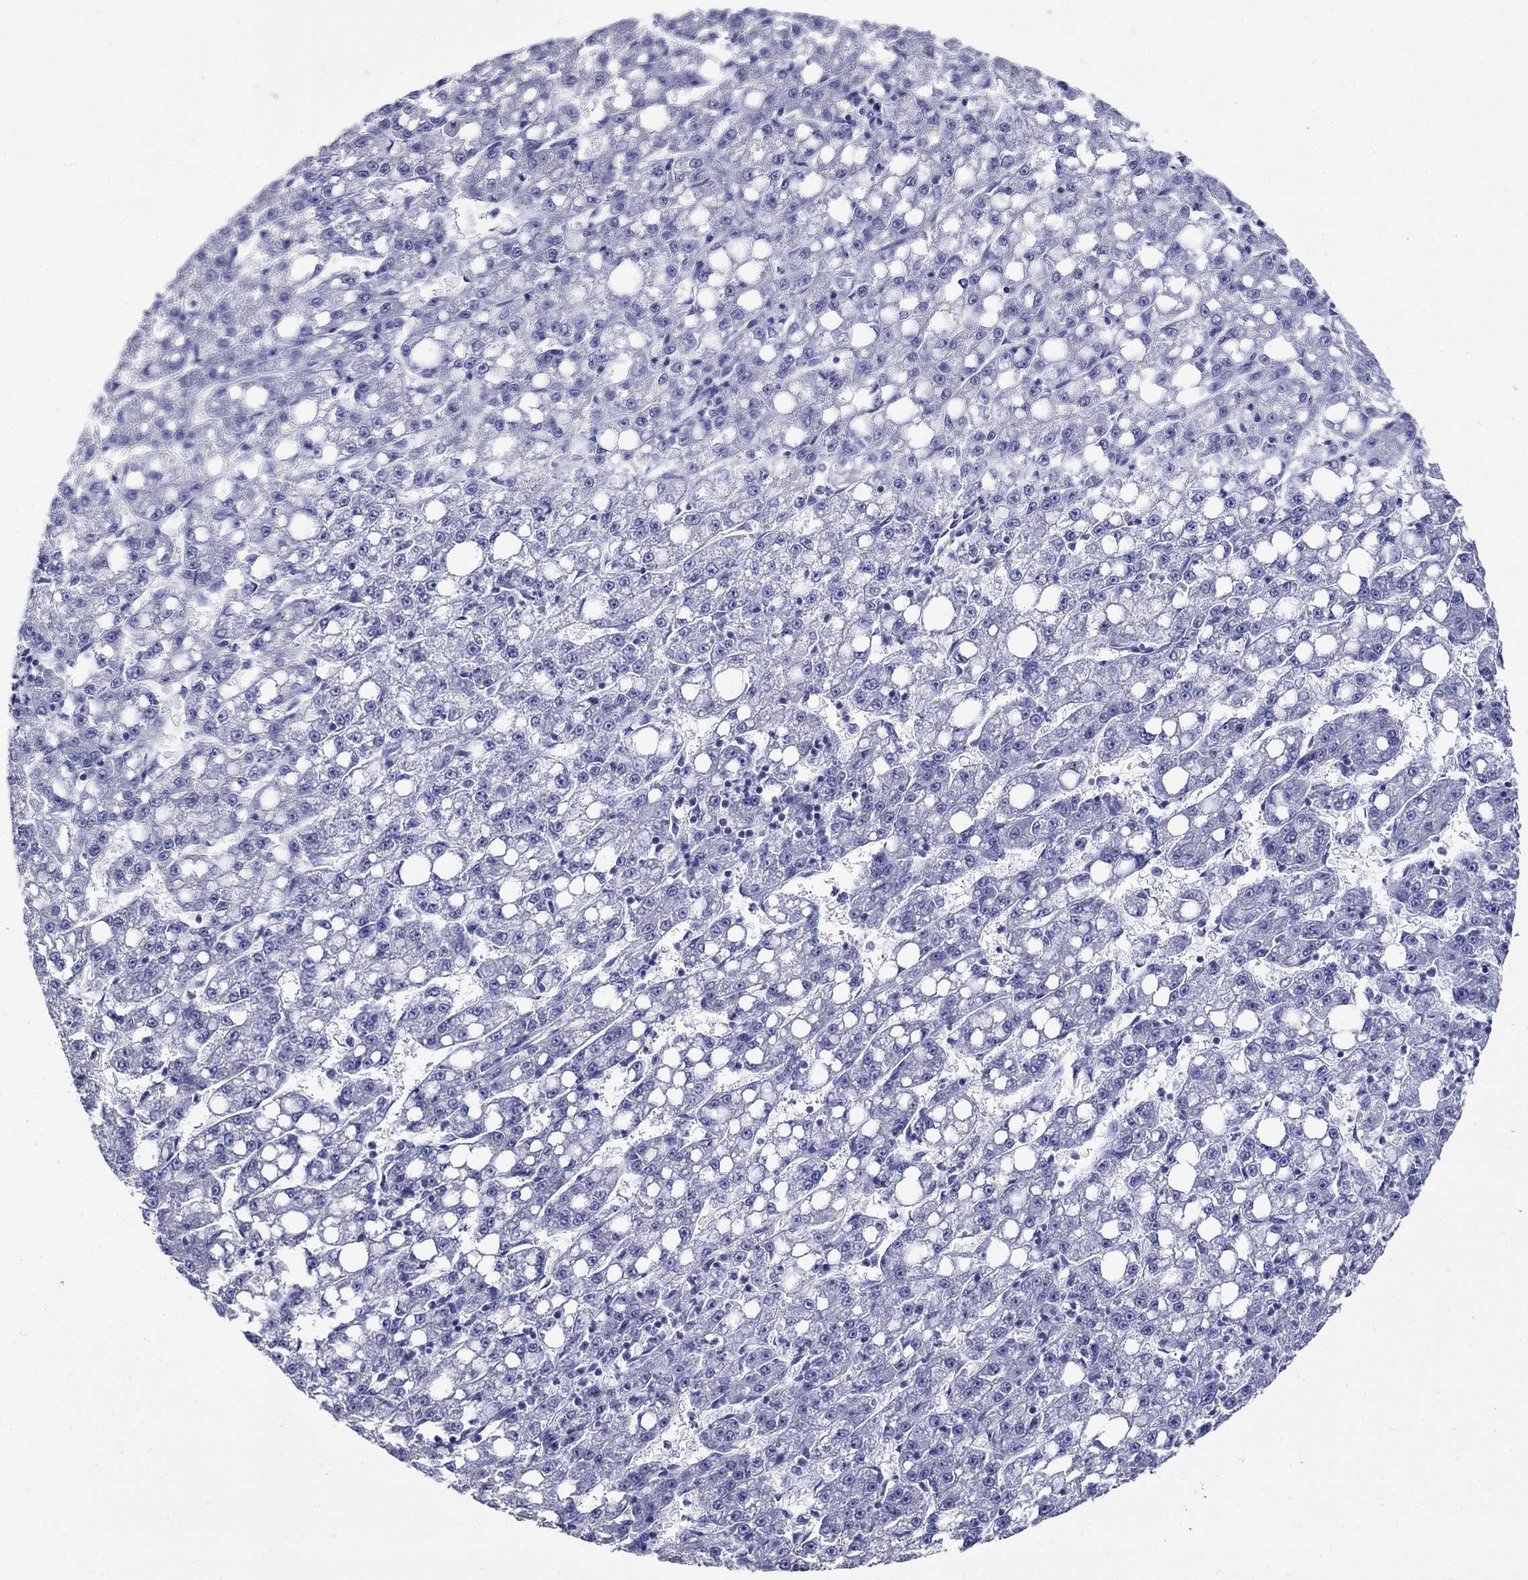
{"staining": {"intensity": "negative", "quantity": "none", "location": "none"}, "tissue": "liver cancer", "cell_type": "Tumor cells", "image_type": "cancer", "snomed": [{"axis": "morphology", "description": "Carcinoma, Hepatocellular, NOS"}, {"axis": "topography", "description": "Liver"}], "caption": "DAB (3,3'-diaminobenzidine) immunohistochemical staining of human hepatocellular carcinoma (liver) reveals no significant expression in tumor cells. (Stains: DAB immunohistochemistry with hematoxylin counter stain, Microscopy: brightfield microscopy at high magnification).", "gene": "GIP", "patient": {"sex": "female", "age": 65}}